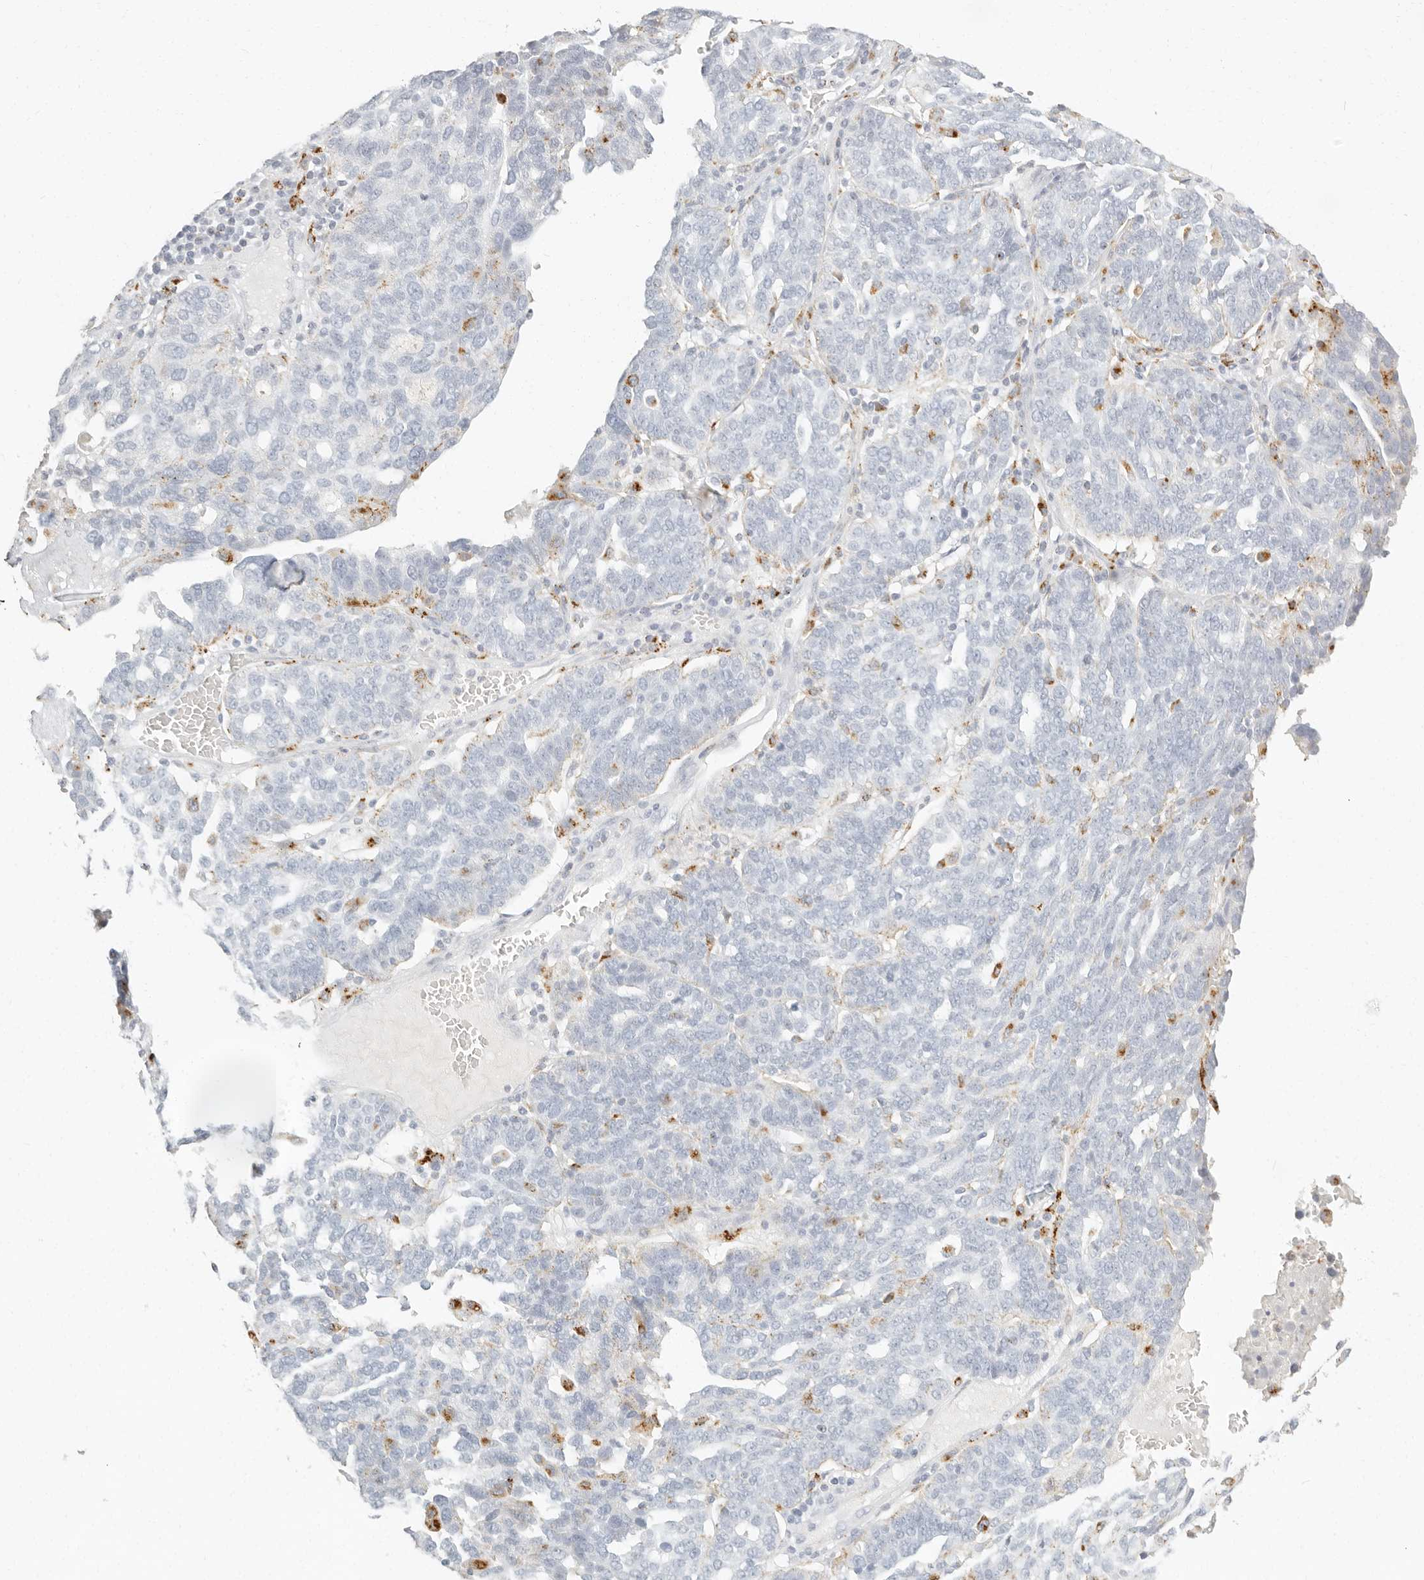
{"staining": {"intensity": "moderate", "quantity": "<25%", "location": "cytoplasmic/membranous"}, "tissue": "ovarian cancer", "cell_type": "Tumor cells", "image_type": "cancer", "snomed": [{"axis": "morphology", "description": "Cystadenocarcinoma, serous, NOS"}, {"axis": "topography", "description": "Ovary"}], "caption": "The immunohistochemical stain highlights moderate cytoplasmic/membranous staining in tumor cells of ovarian cancer (serous cystadenocarcinoma) tissue. Nuclei are stained in blue.", "gene": "RNASET2", "patient": {"sex": "female", "age": 59}}